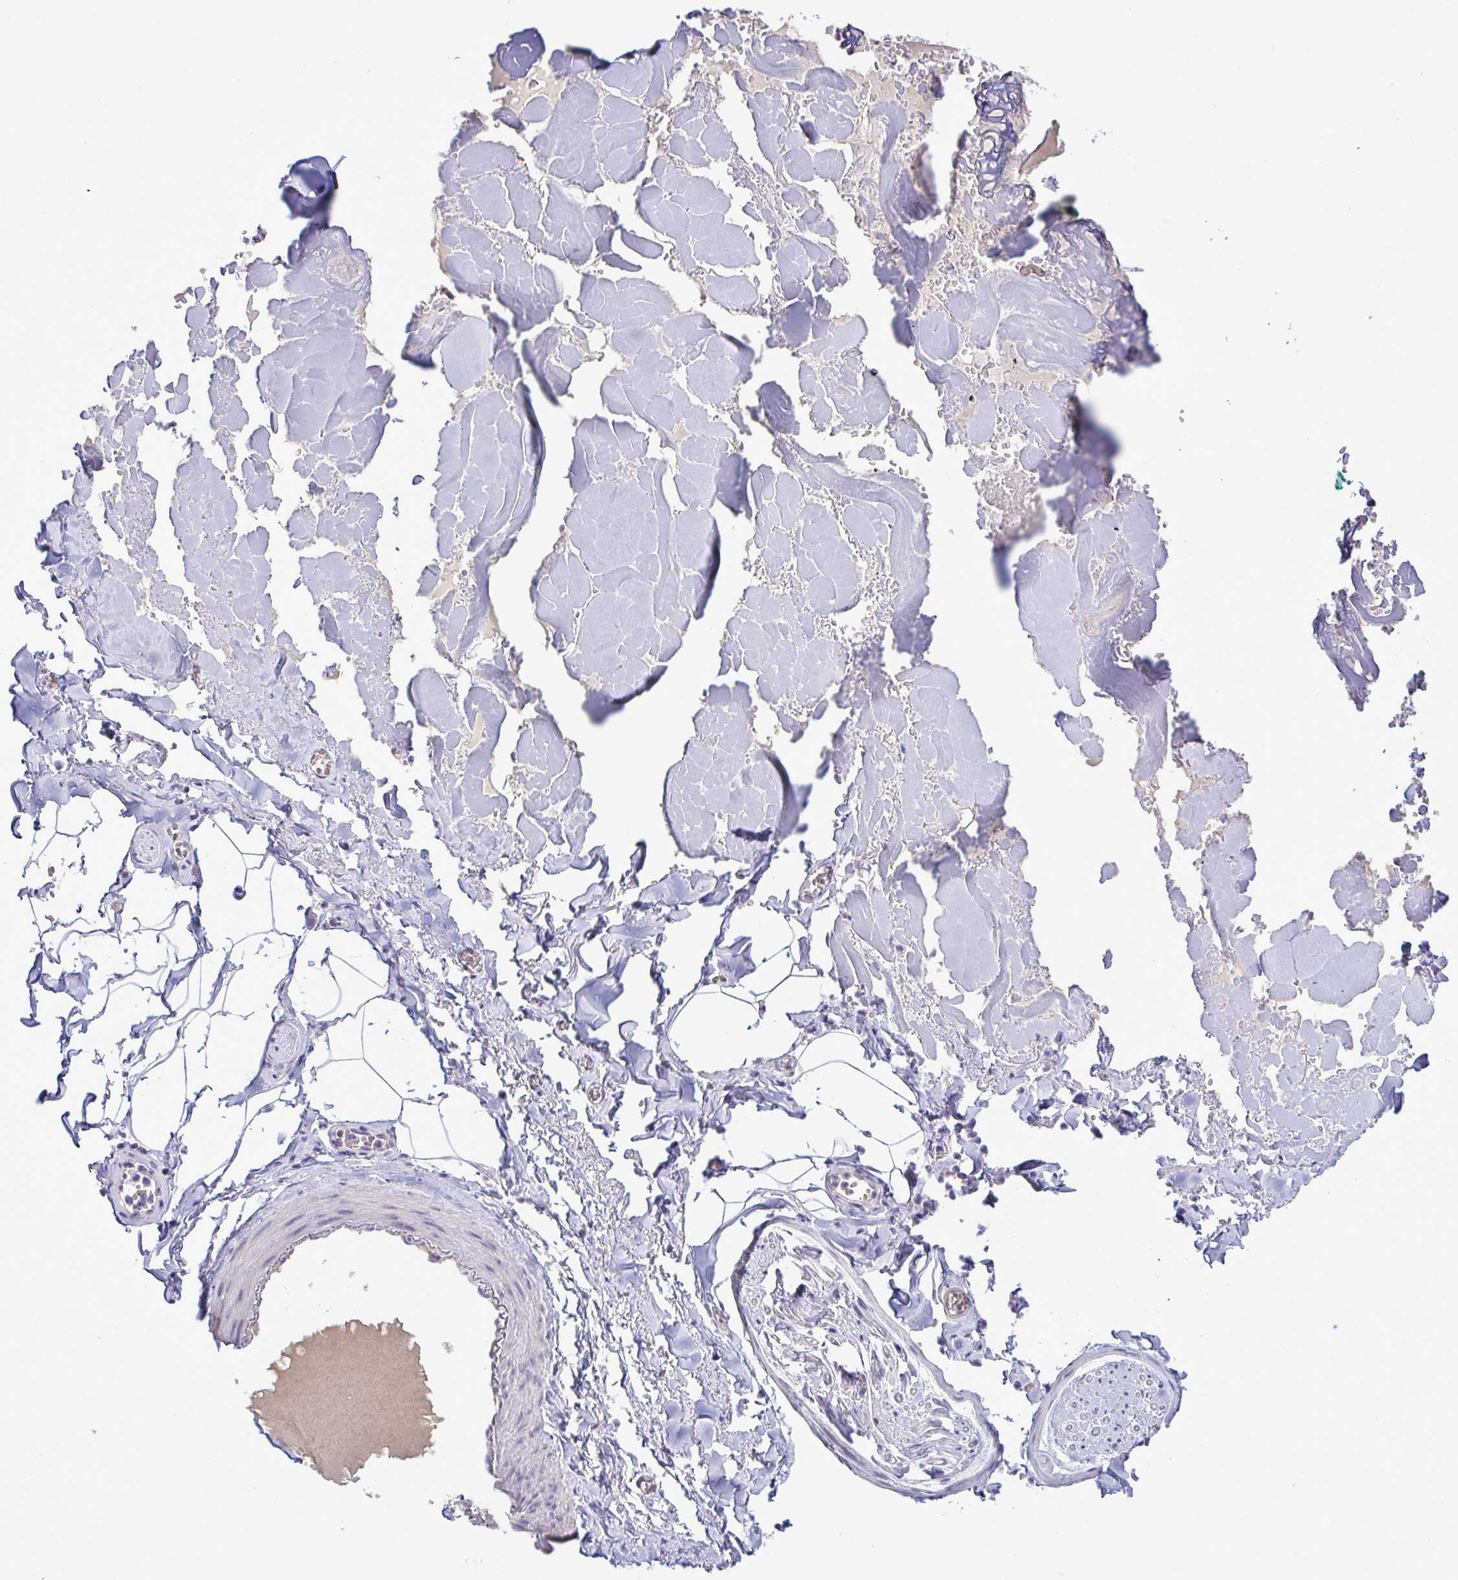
{"staining": {"intensity": "negative", "quantity": "none", "location": "none"}, "tissue": "adipose tissue", "cell_type": "Adipocytes", "image_type": "normal", "snomed": [{"axis": "morphology", "description": "Normal tissue, NOS"}, {"axis": "topography", "description": "Vulva"}, {"axis": "topography", "description": "Peripheral nerve tissue"}], "caption": "Immunohistochemistry micrograph of unremarkable adipose tissue stained for a protein (brown), which shows no expression in adipocytes.", "gene": "SYNPO2L", "patient": {"sex": "female", "age": 66}}